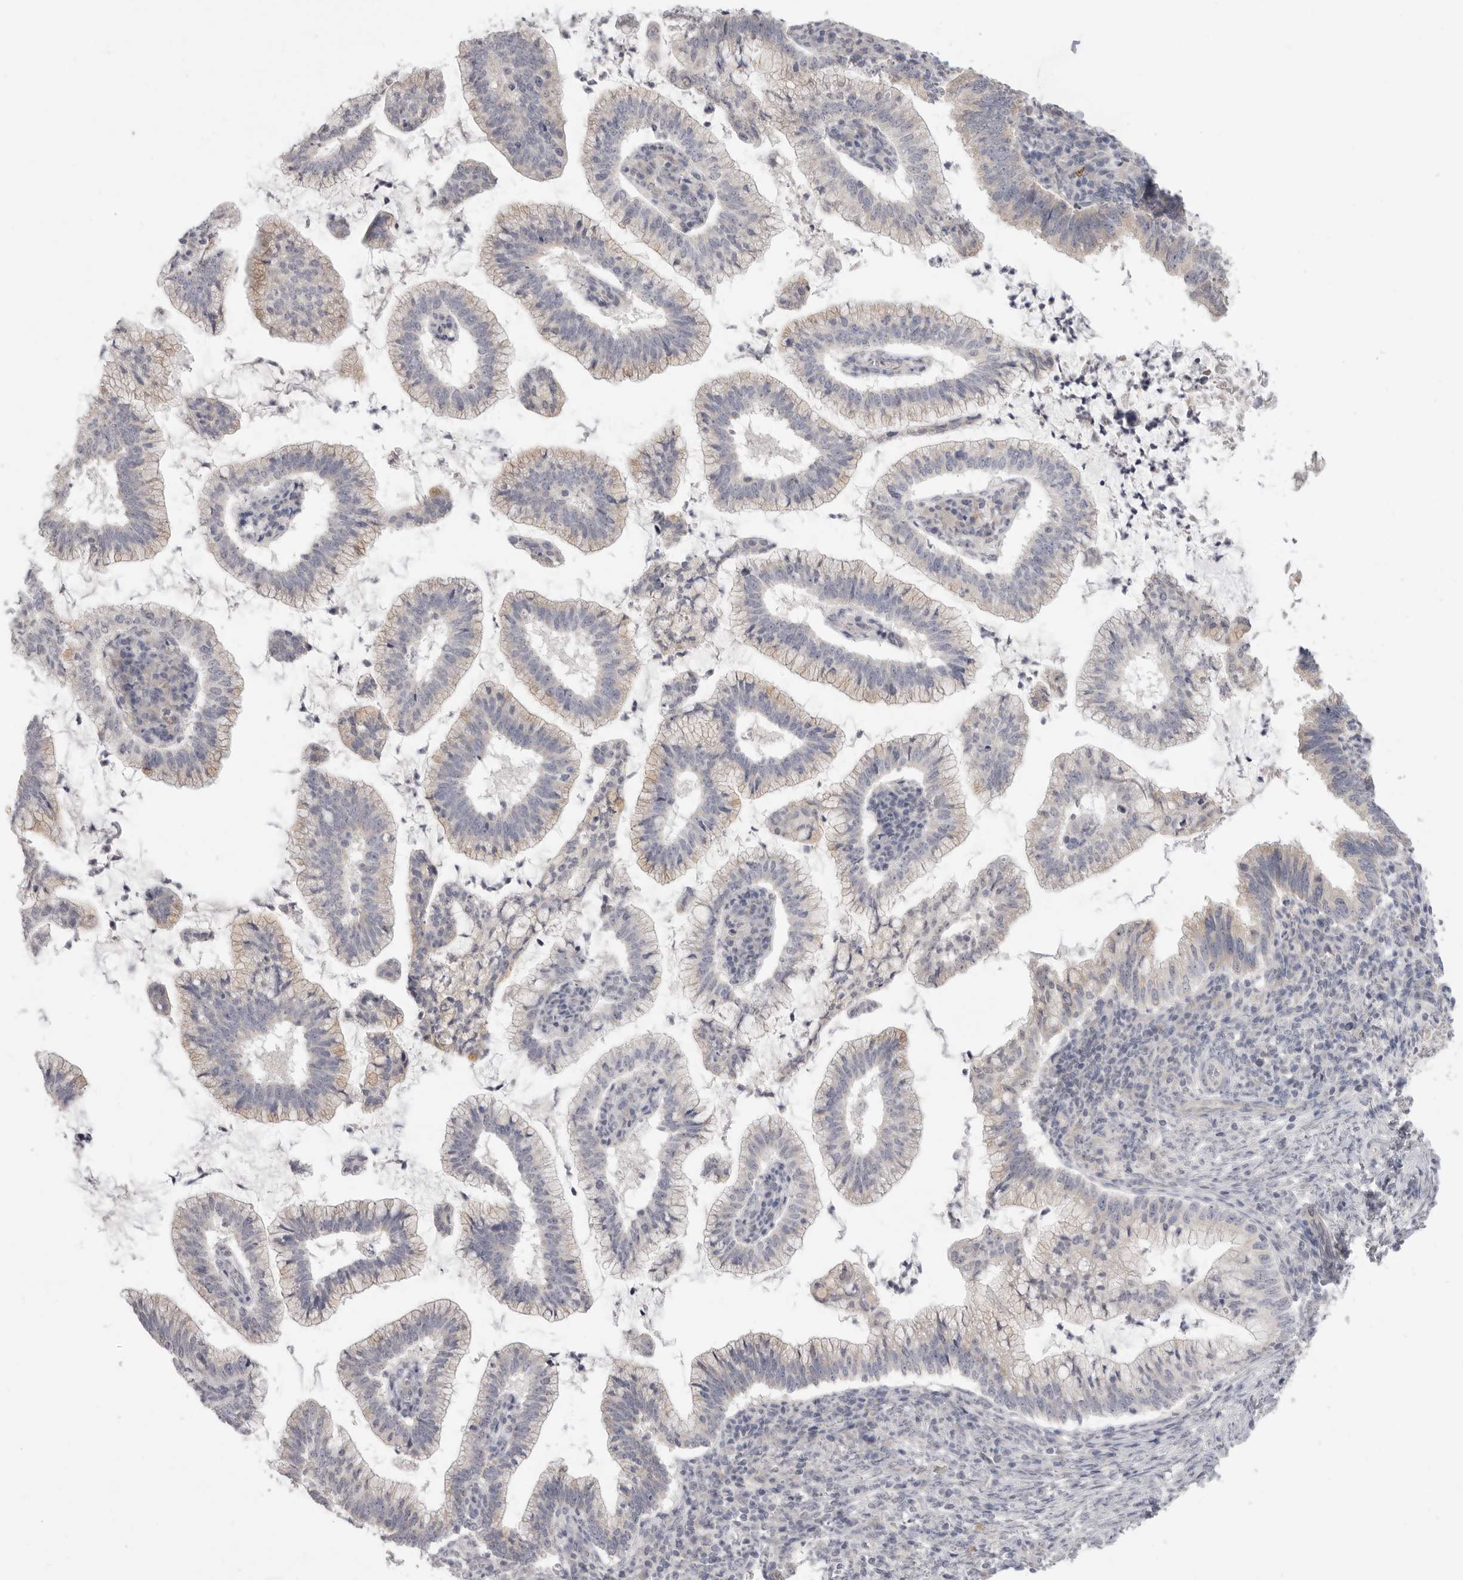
{"staining": {"intensity": "negative", "quantity": "none", "location": "none"}, "tissue": "cervical cancer", "cell_type": "Tumor cells", "image_type": "cancer", "snomed": [{"axis": "morphology", "description": "Adenocarcinoma, NOS"}, {"axis": "topography", "description": "Cervix"}], "caption": "An IHC micrograph of adenocarcinoma (cervical) is shown. There is no staining in tumor cells of adenocarcinoma (cervical).", "gene": "XIRP1", "patient": {"sex": "female", "age": 36}}